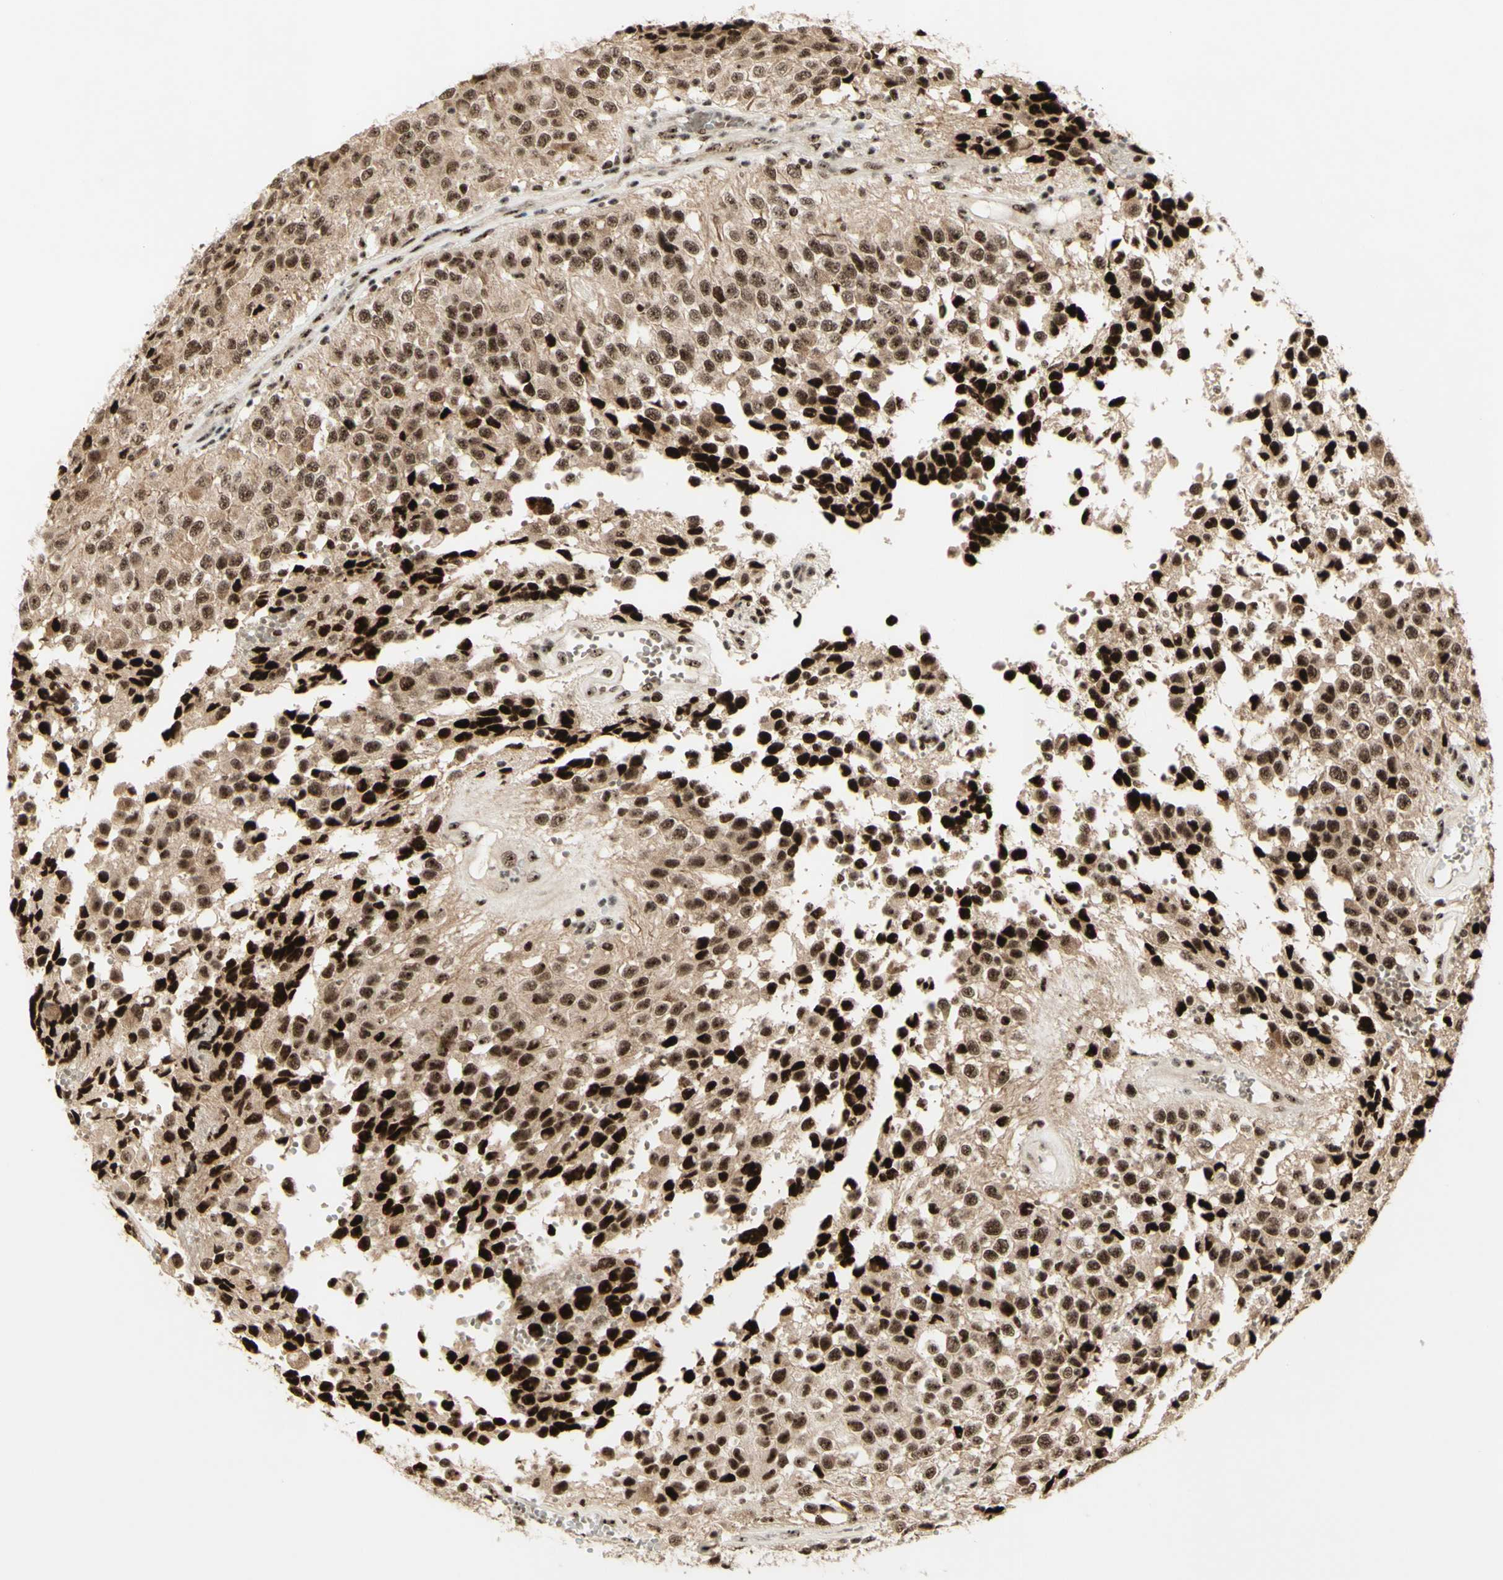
{"staining": {"intensity": "strong", "quantity": "25%-75%", "location": "nuclear"}, "tissue": "glioma", "cell_type": "Tumor cells", "image_type": "cancer", "snomed": [{"axis": "morphology", "description": "Glioma, malignant, High grade"}, {"axis": "topography", "description": "Brain"}], "caption": "Strong nuclear expression is identified in about 25%-75% of tumor cells in malignant glioma (high-grade).", "gene": "DHX9", "patient": {"sex": "male", "age": 32}}